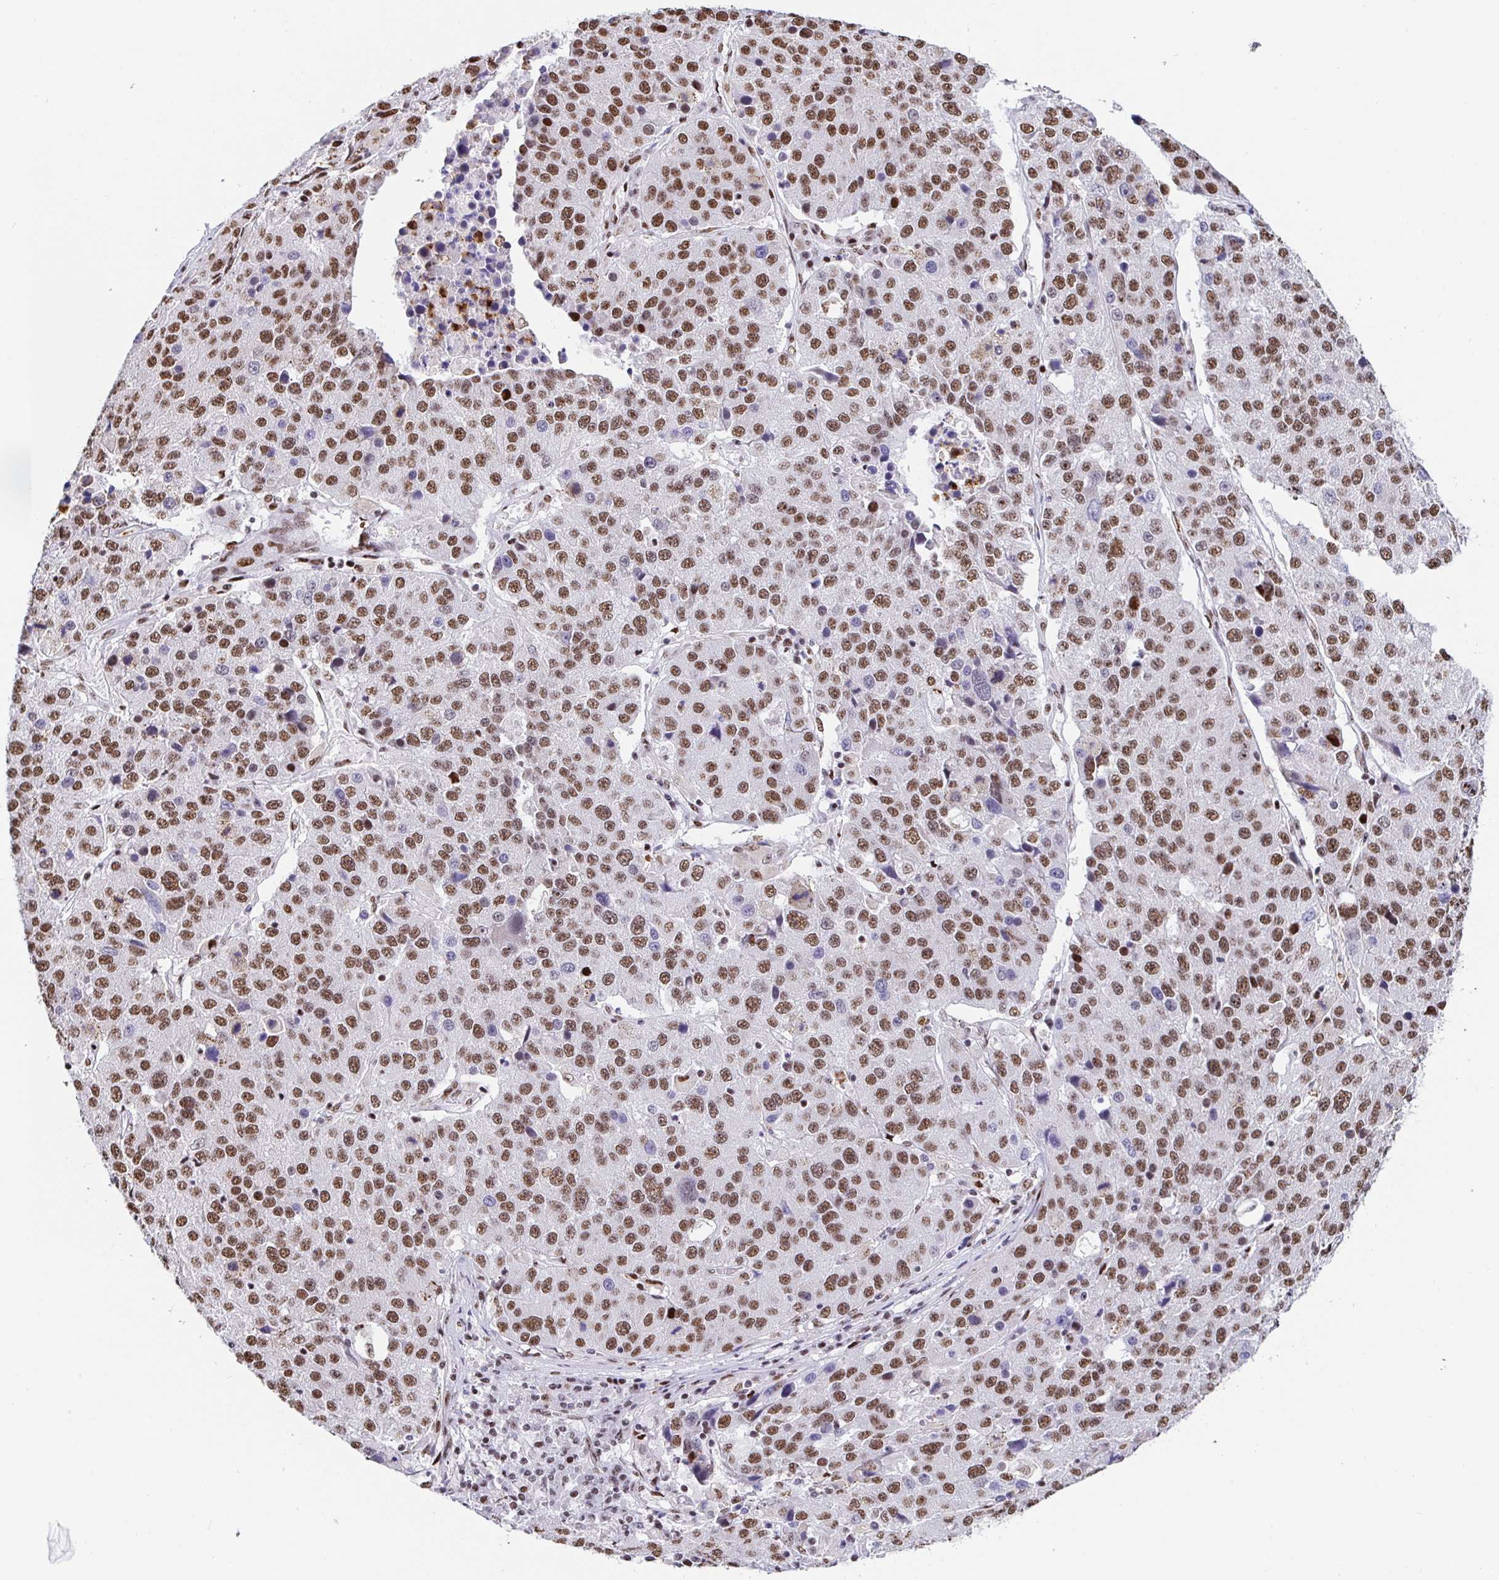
{"staining": {"intensity": "moderate", "quantity": ">75%", "location": "nuclear"}, "tissue": "stomach cancer", "cell_type": "Tumor cells", "image_type": "cancer", "snomed": [{"axis": "morphology", "description": "Adenocarcinoma, NOS"}, {"axis": "topography", "description": "Stomach"}], "caption": "Immunohistochemical staining of stomach cancer (adenocarcinoma) exhibits medium levels of moderate nuclear protein staining in approximately >75% of tumor cells. (DAB IHC with brightfield microscopy, high magnification).", "gene": "SETD5", "patient": {"sex": "male", "age": 71}}